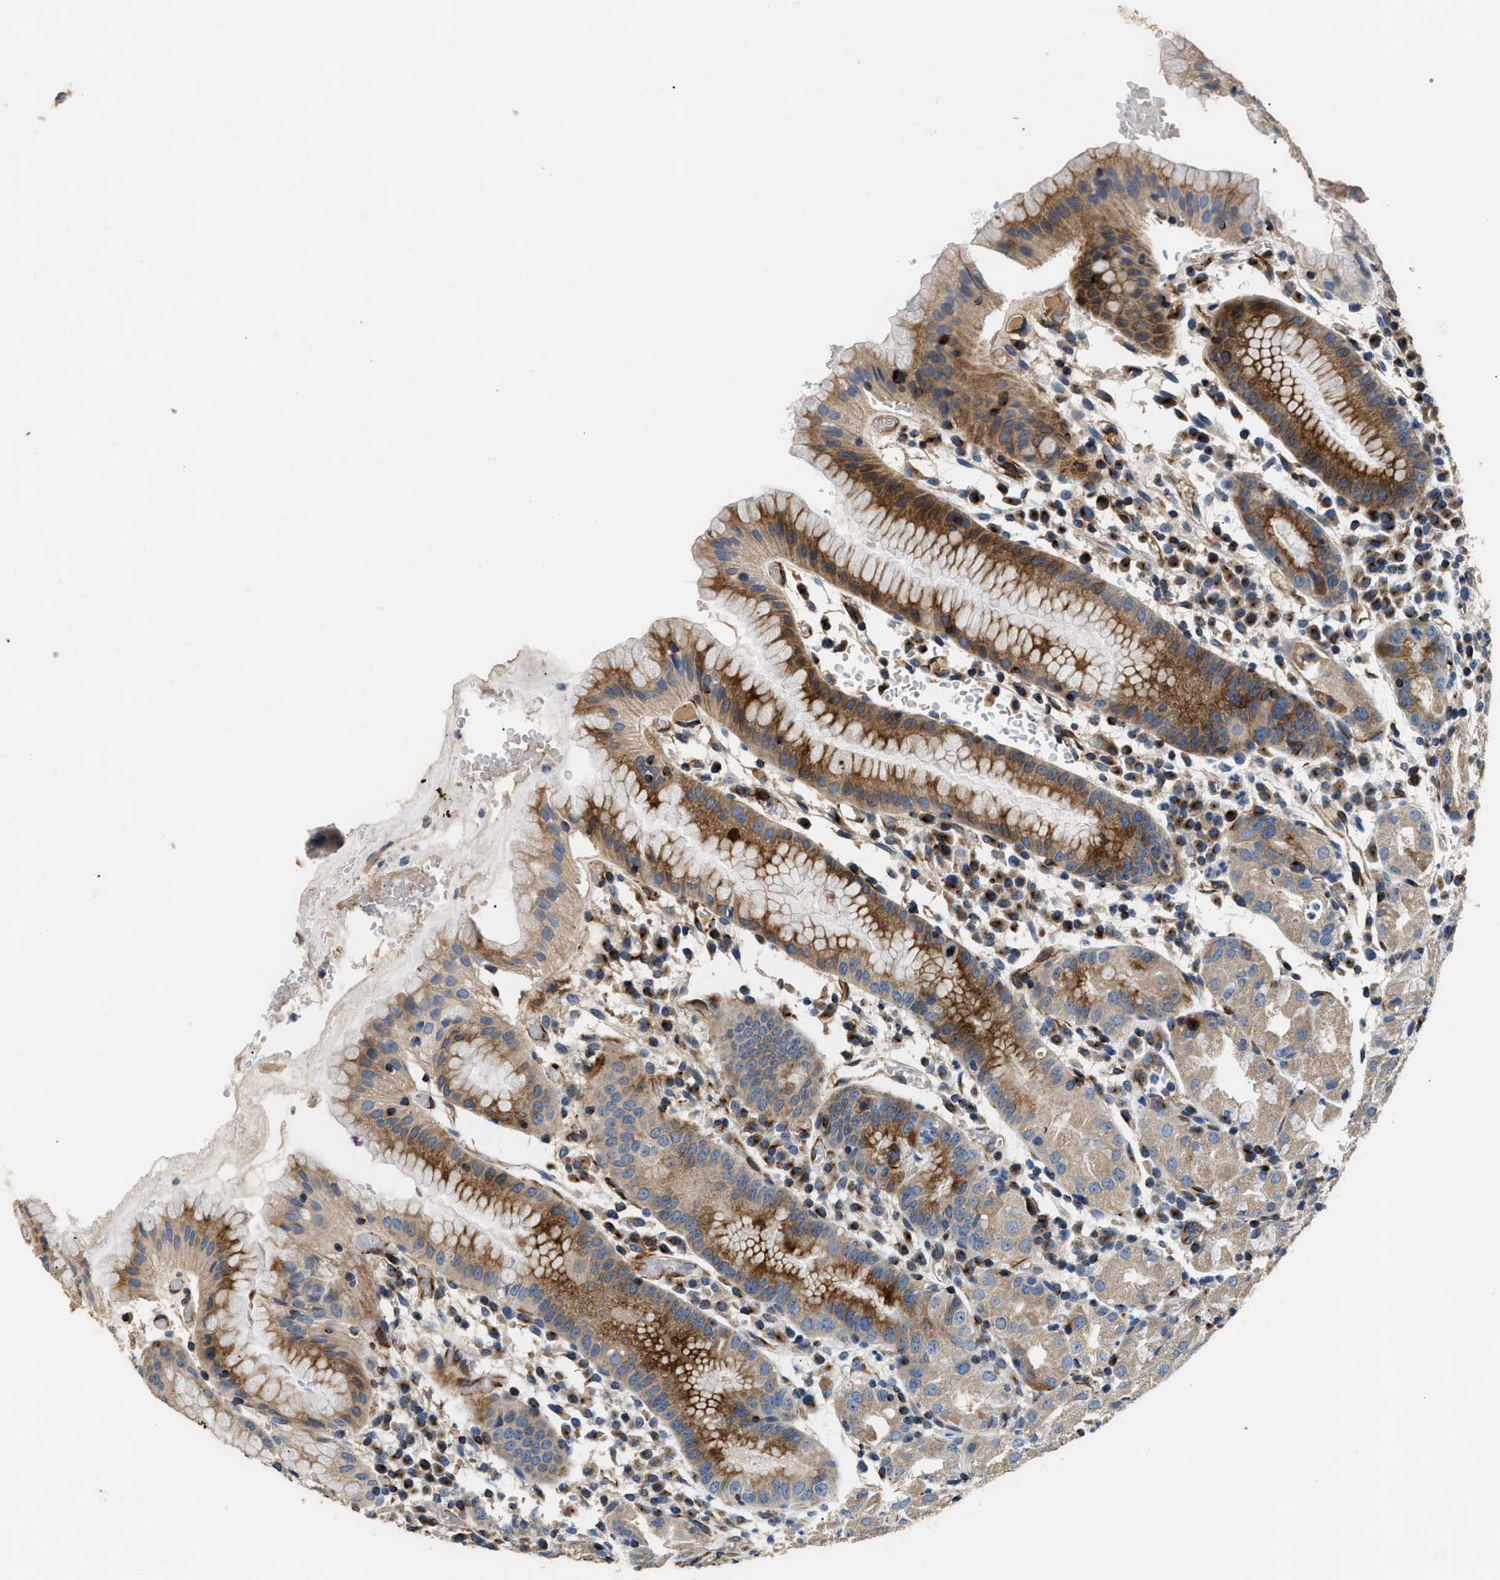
{"staining": {"intensity": "moderate", "quantity": "25%-75%", "location": "cytoplasmic/membranous"}, "tissue": "stomach", "cell_type": "Glandular cells", "image_type": "normal", "snomed": [{"axis": "morphology", "description": "Normal tissue, NOS"}, {"axis": "topography", "description": "Stomach"}, {"axis": "topography", "description": "Stomach, lower"}], "caption": "IHC micrograph of benign human stomach stained for a protein (brown), which exhibits medium levels of moderate cytoplasmic/membranous staining in about 25%-75% of glandular cells.", "gene": "IL17RC", "patient": {"sex": "female", "age": 75}}